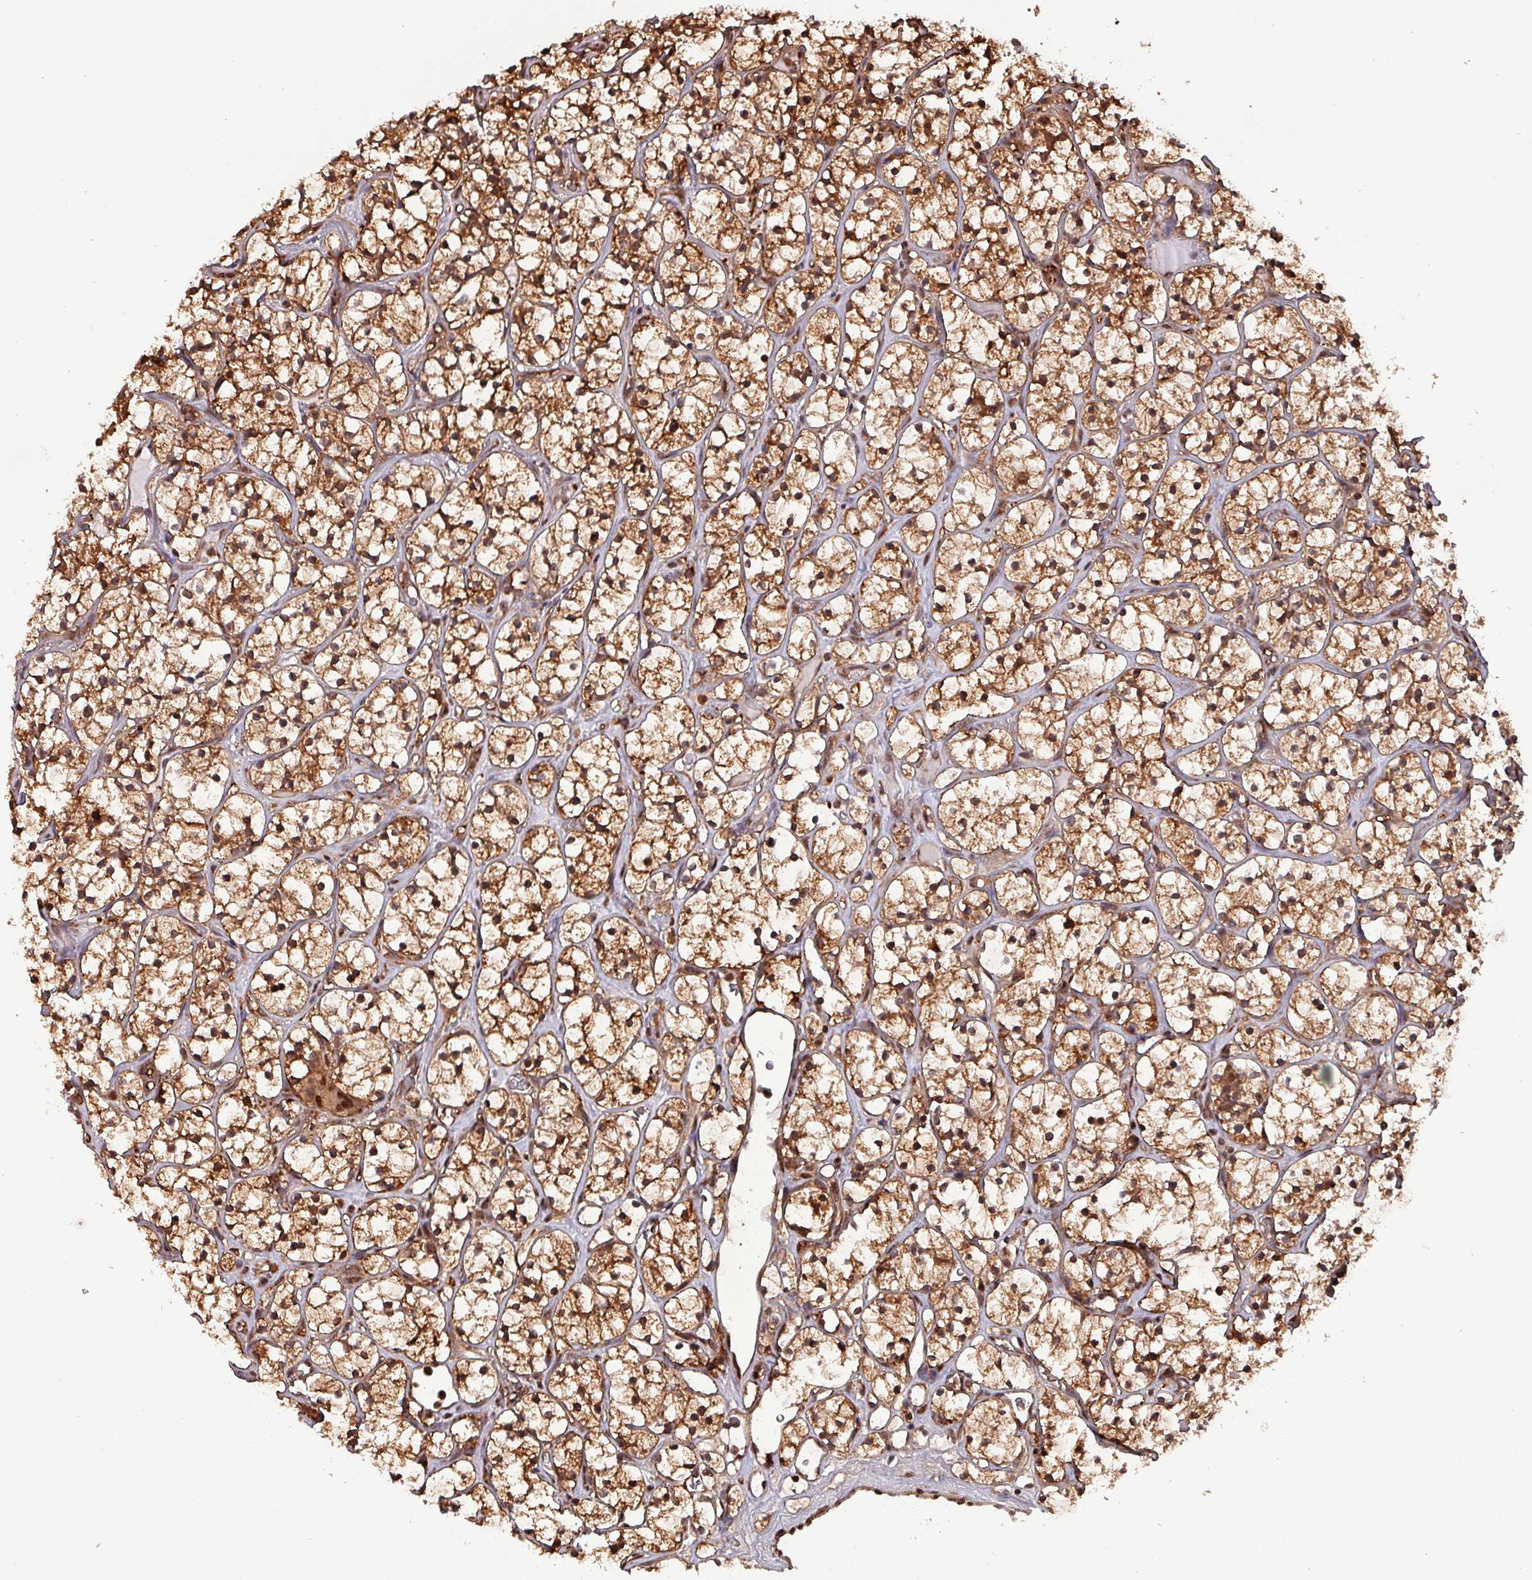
{"staining": {"intensity": "strong", "quantity": ">75%", "location": "cytoplasmic/membranous,nuclear"}, "tissue": "renal cancer", "cell_type": "Tumor cells", "image_type": "cancer", "snomed": [{"axis": "morphology", "description": "Adenocarcinoma, NOS"}, {"axis": "topography", "description": "Kidney"}], "caption": "Immunohistochemistry staining of renal cancer, which exhibits high levels of strong cytoplasmic/membranous and nuclear staining in about >75% of tumor cells indicating strong cytoplasmic/membranous and nuclear protein staining. The staining was performed using DAB (3,3'-diaminobenzidine) (brown) for protein detection and nuclei were counterstained in hematoxylin (blue).", "gene": "PSMB8", "patient": {"sex": "female", "age": 64}}